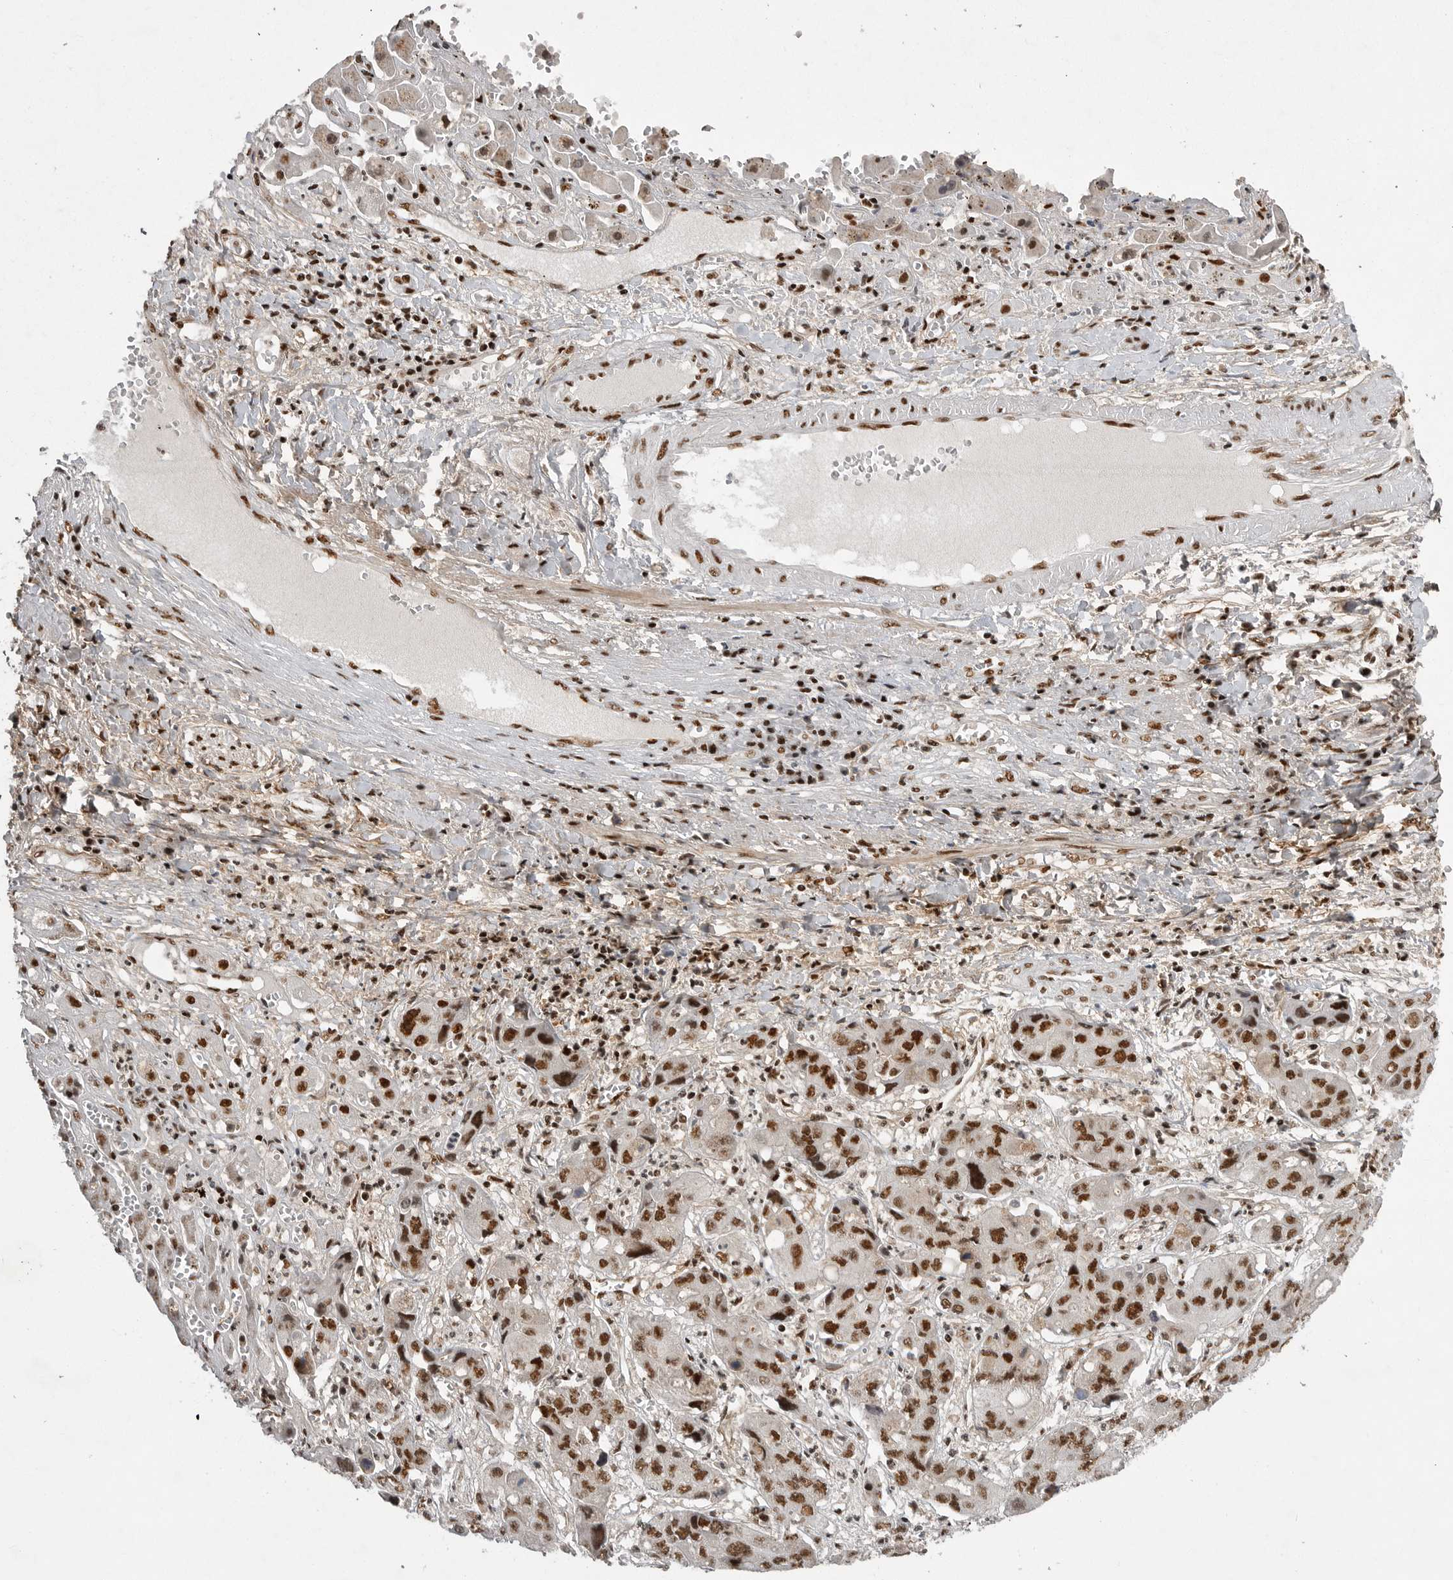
{"staining": {"intensity": "strong", "quantity": ">75%", "location": "nuclear"}, "tissue": "liver cancer", "cell_type": "Tumor cells", "image_type": "cancer", "snomed": [{"axis": "morphology", "description": "Cholangiocarcinoma"}, {"axis": "topography", "description": "Liver"}], "caption": "A histopathology image of human liver cholangiocarcinoma stained for a protein demonstrates strong nuclear brown staining in tumor cells. Using DAB (3,3'-diaminobenzidine) (brown) and hematoxylin (blue) stains, captured at high magnification using brightfield microscopy.", "gene": "PPP1R8", "patient": {"sex": "male", "age": 67}}